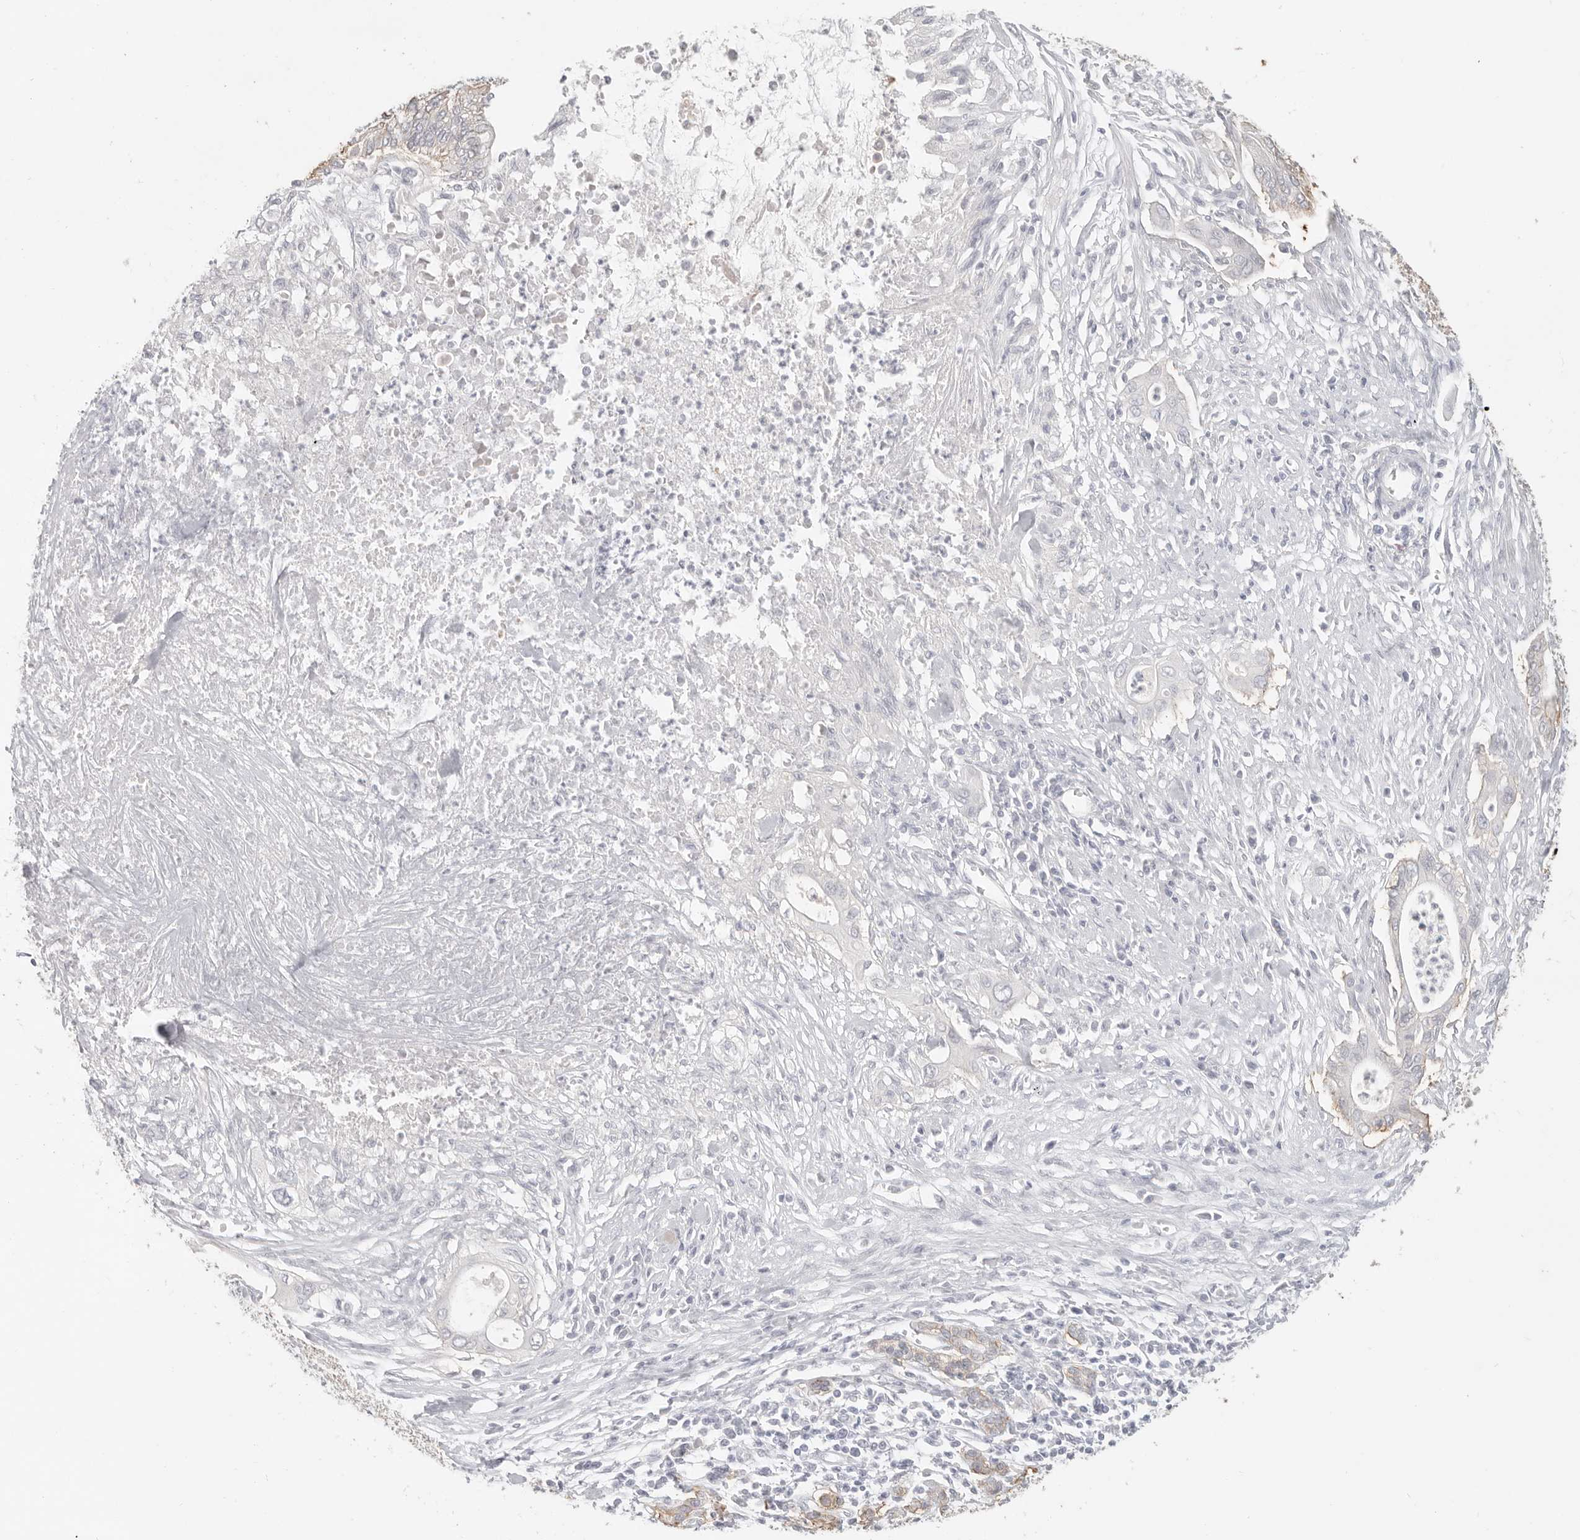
{"staining": {"intensity": "negative", "quantity": "none", "location": "none"}, "tissue": "pancreatic cancer", "cell_type": "Tumor cells", "image_type": "cancer", "snomed": [{"axis": "morphology", "description": "Adenocarcinoma, NOS"}, {"axis": "topography", "description": "Pancreas"}], "caption": "A high-resolution micrograph shows IHC staining of pancreatic cancer (adenocarcinoma), which reveals no significant staining in tumor cells. The staining is performed using DAB brown chromogen with nuclei counter-stained in using hematoxylin.", "gene": "EPCAM", "patient": {"sex": "male", "age": 58}}